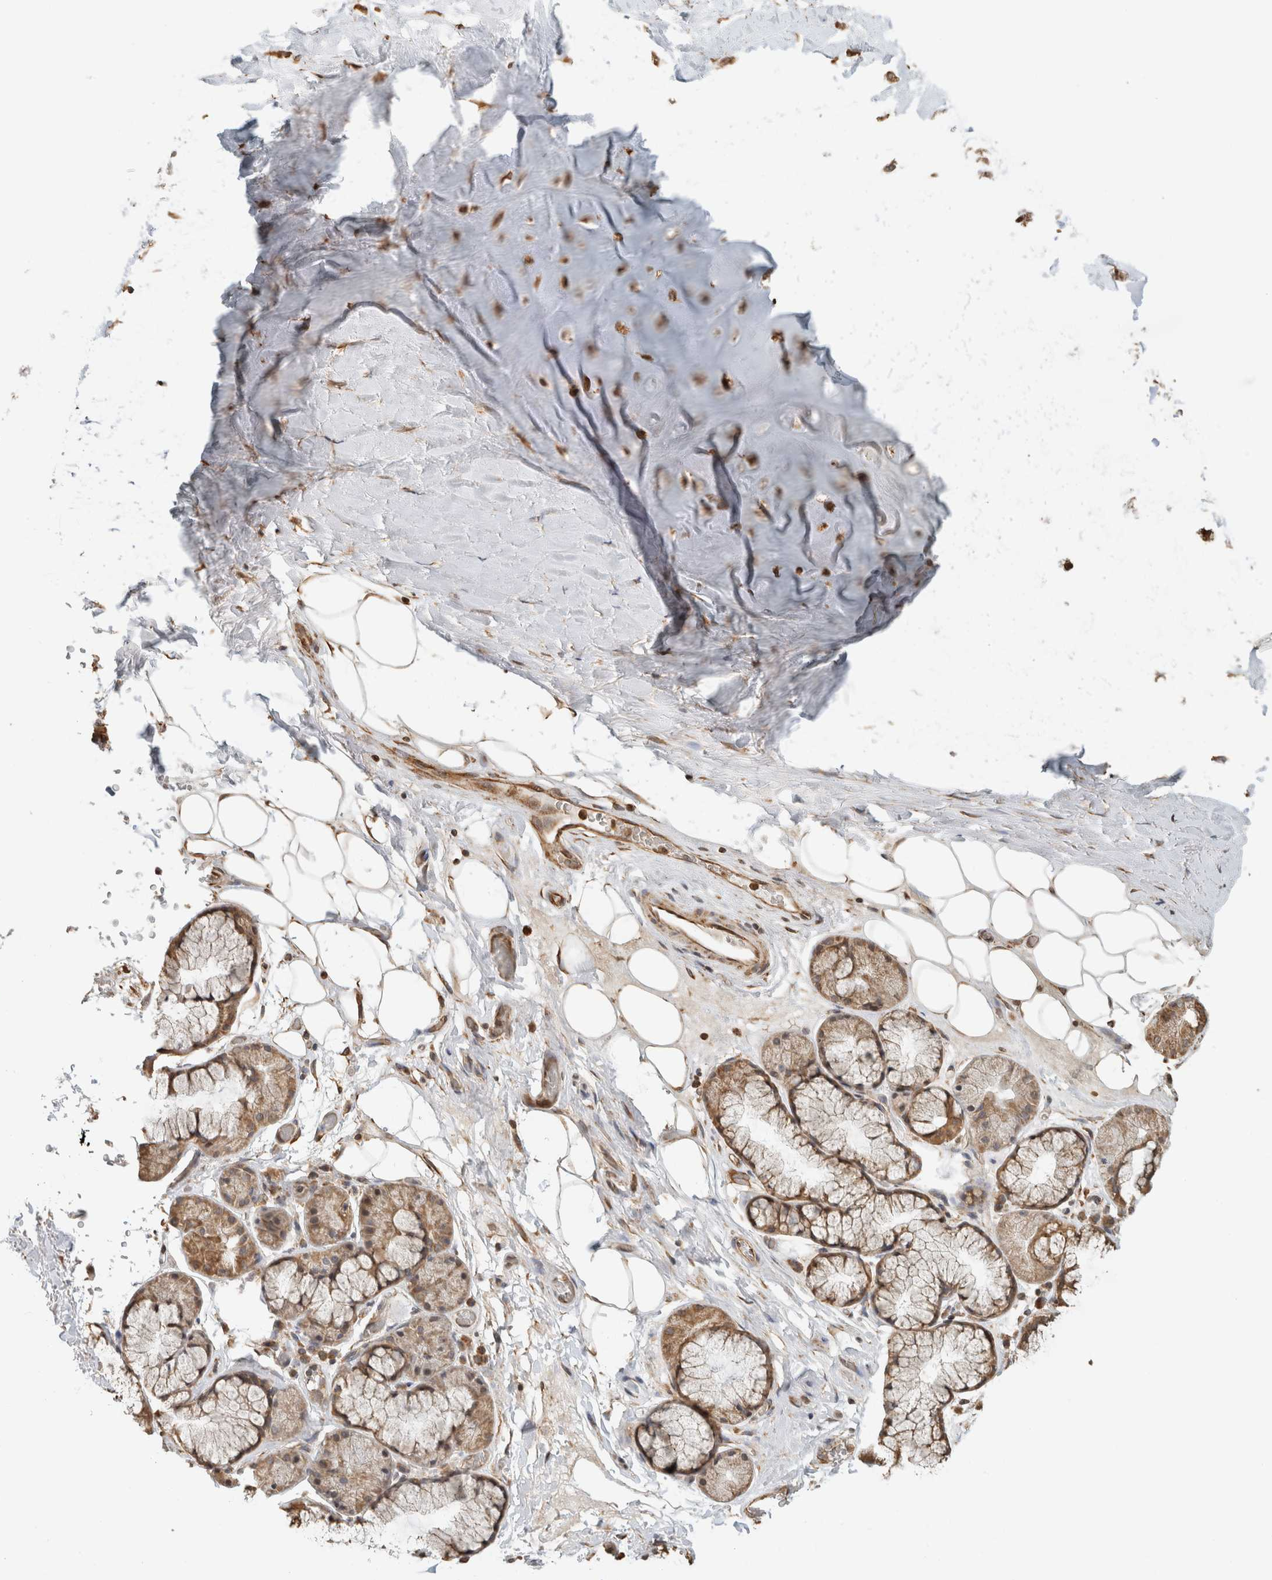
{"staining": {"intensity": "weak", "quantity": ">75%", "location": "cytoplasmic/membranous,nuclear"}, "tissue": "adipose tissue", "cell_type": "Adipocytes", "image_type": "normal", "snomed": [{"axis": "morphology", "description": "Normal tissue, NOS"}, {"axis": "topography", "description": "Cartilage tissue"}], "caption": "This is a histology image of IHC staining of benign adipose tissue, which shows weak staining in the cytoplasmic/membranous,nuclear of adipocytes.", "gene": "GINS4", "patient": {"sex": "female", "age": 63}}